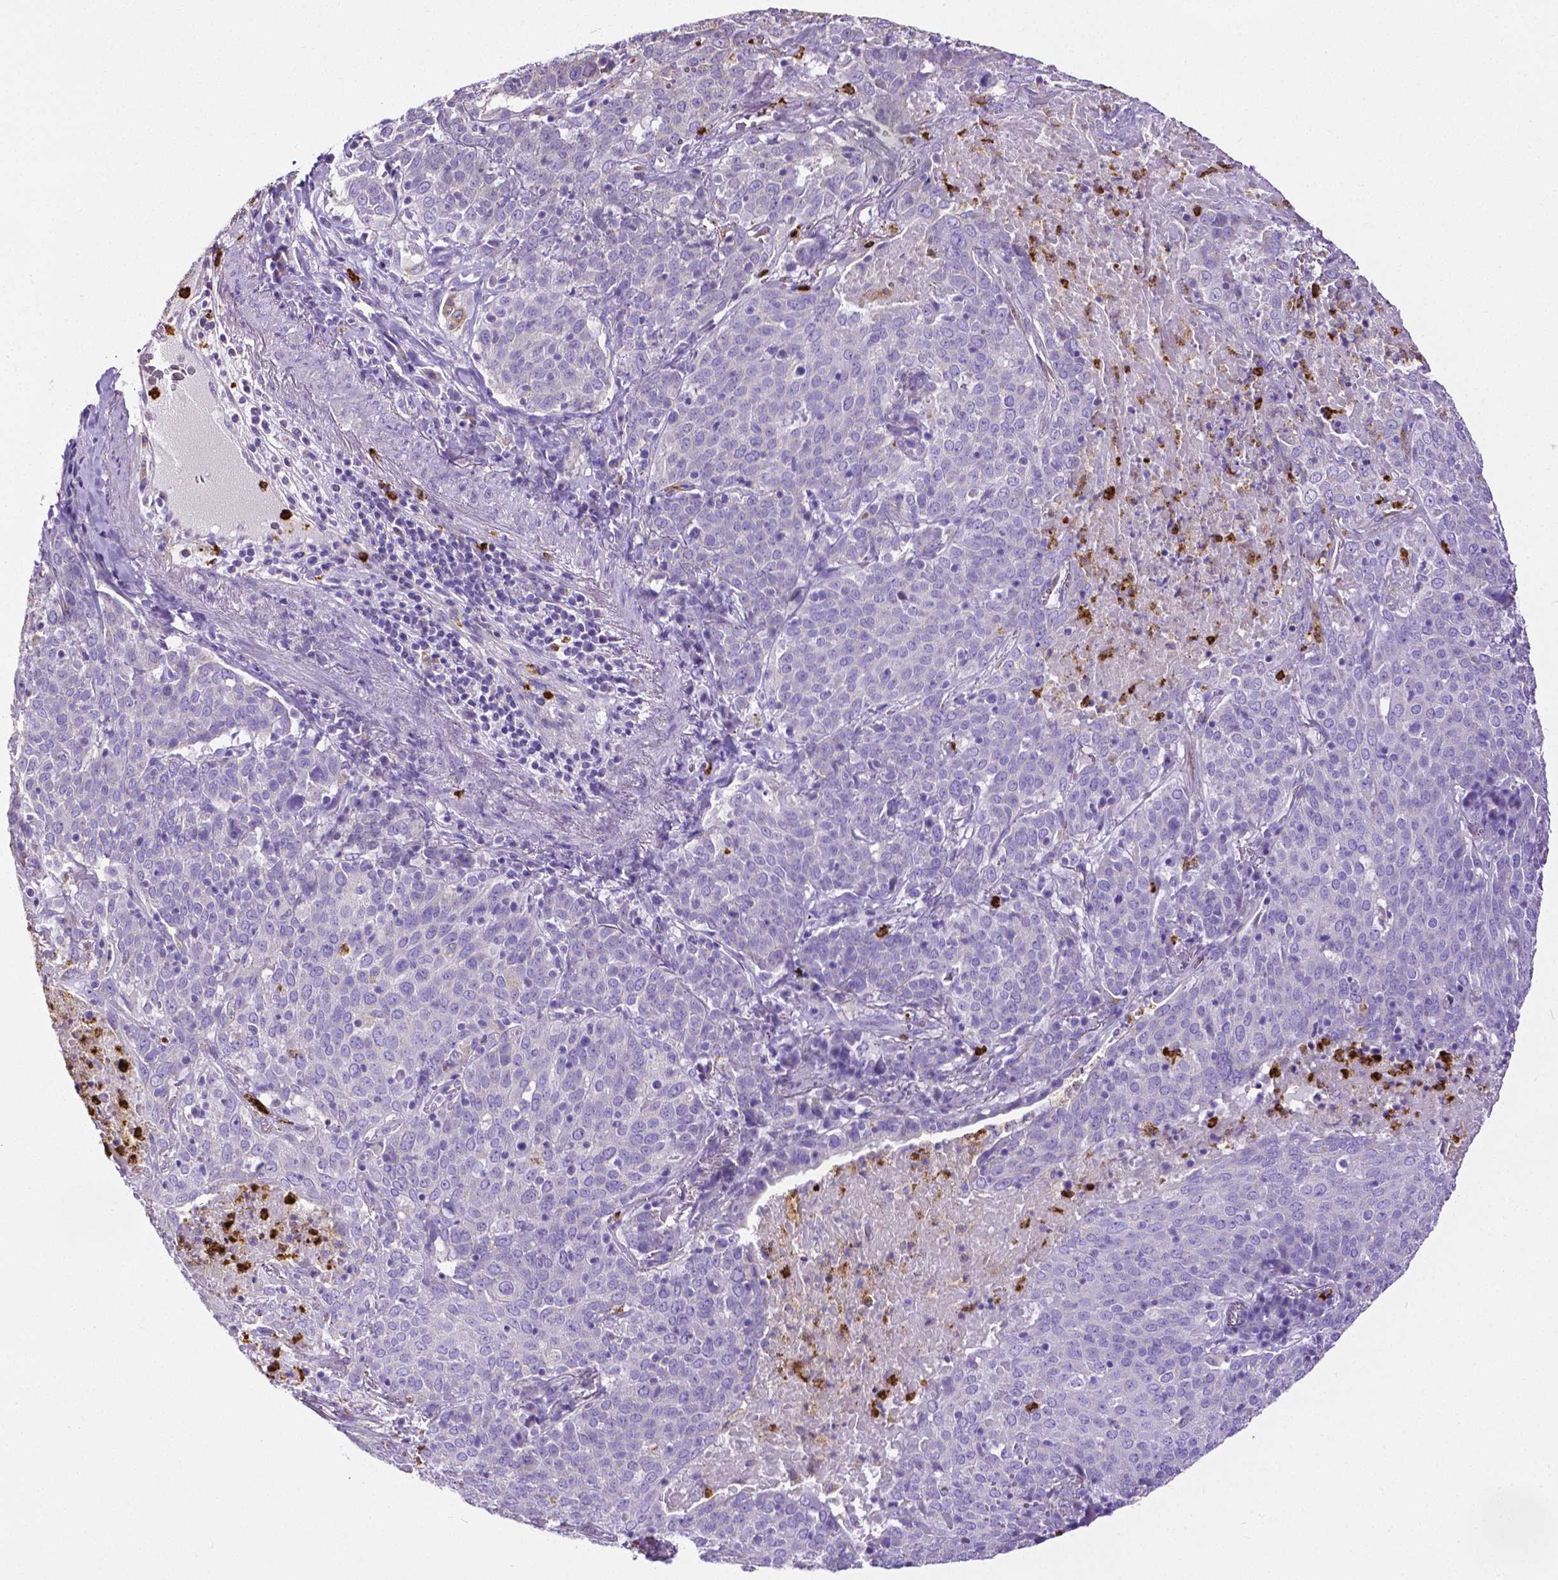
{"staining": {"intensity": "negative", "quantity": "none", "location": "none"}, "tissue": "lung cancer", "cell_type": "Tumor cells", "image_type": "cancer", "snomed": [{"axis": "morphology", "description": "Squamous cell carcinoma, NOS"}, {"axis": "topography", "description": "Lung"}], "caption": "Lung cancer stained for a protein using immunohistochemistry (IHC) reveals no positivity tumor cells.", "gene": "MMP9", "patient": {"sex": "male", "age": 82}}